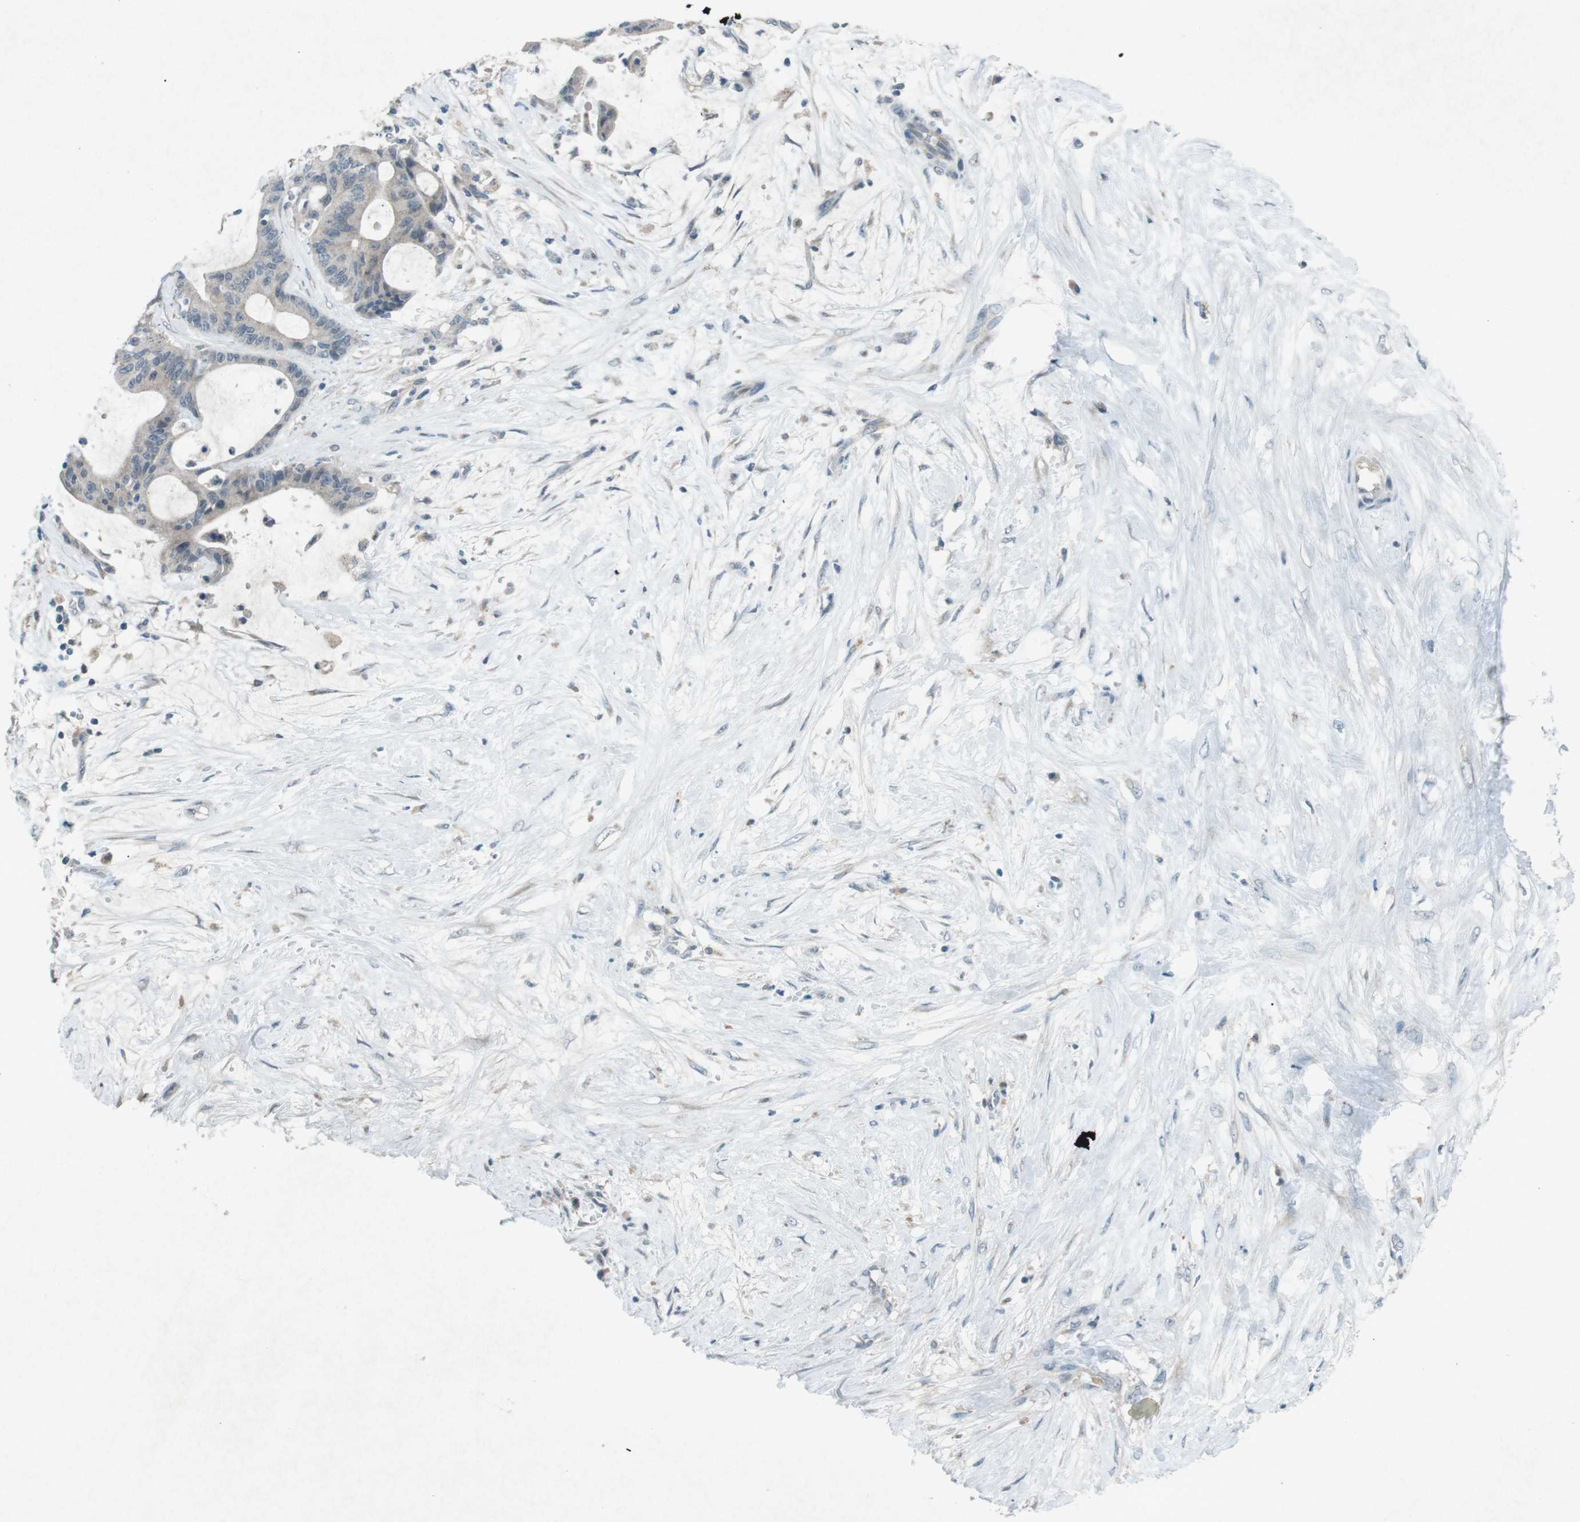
{"staining": {"intensity": "negative", "quantity": "none", "location": "none"}, "tissue": "liver cancer", "cell_type": "Tumor cells", "image_type": "cancer", "snomed": [{"axis": "morphology", "description": "Cholangiocarcinoma"}, {"axis": "topography", "description": "Liver"}], "caption": "High magnification brightfield microscopy of liver cancer stained with DAB (3,3'-diaminobenzidine) (brown) and counterstained with hematoxylin (blue): tumor cells show no significant expression.", "gene": "FCRLA", "patient": {"sex": "female", "age": 73}}